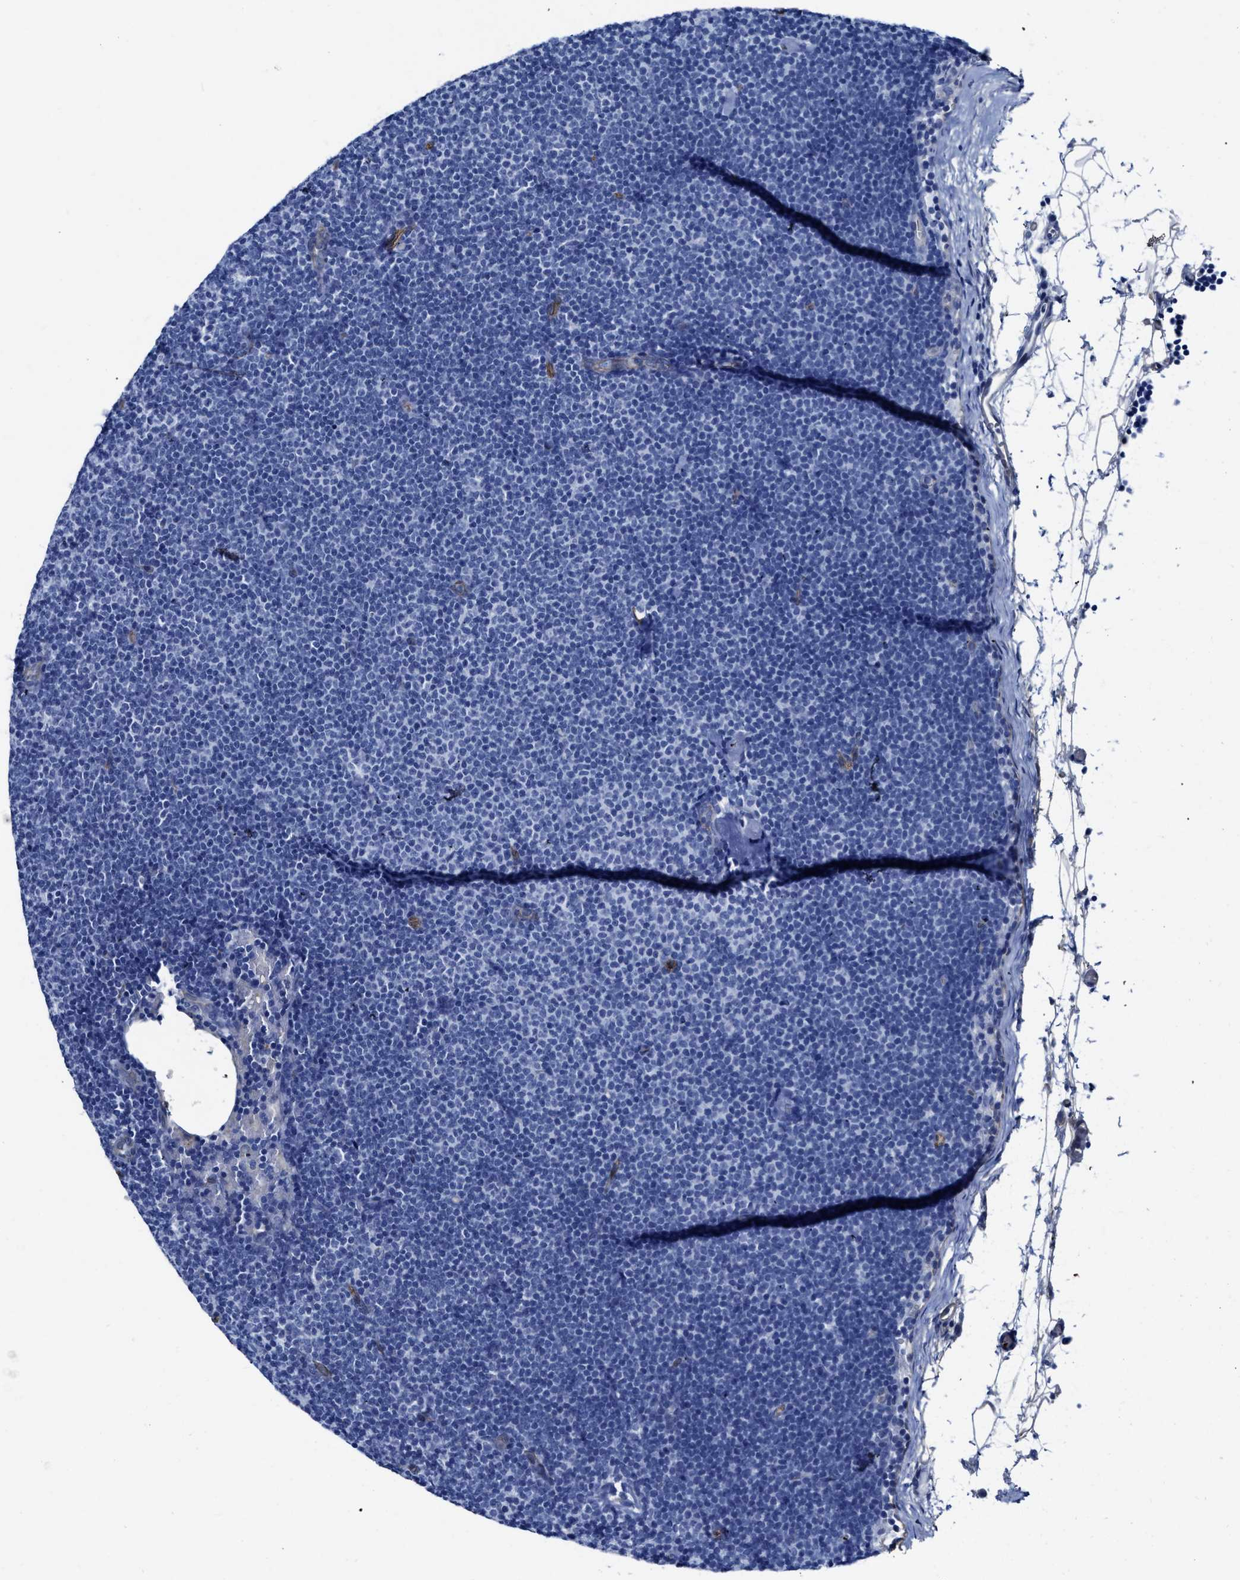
{"staining": {"intensity": "negative", "quantity": "none", "location": "none"}, "tissue": "lymphoma", "cell_type": "Tumor cells", "image_type": "cancer", "snomed": [{"axis": "morphology", "description": "Malignant lymphoma, non-Hodgkin's type, Low grade"}, {"axis": "topography", "description": "Lymph node"}], "caption": "A high-resolution image shows immunohistochemistry (IHC) staining of lymphoma, which displays no significant positivity in tumor cells.", "gene": "KCNMB3", "patient": {"sex": "female", "age": 53}}